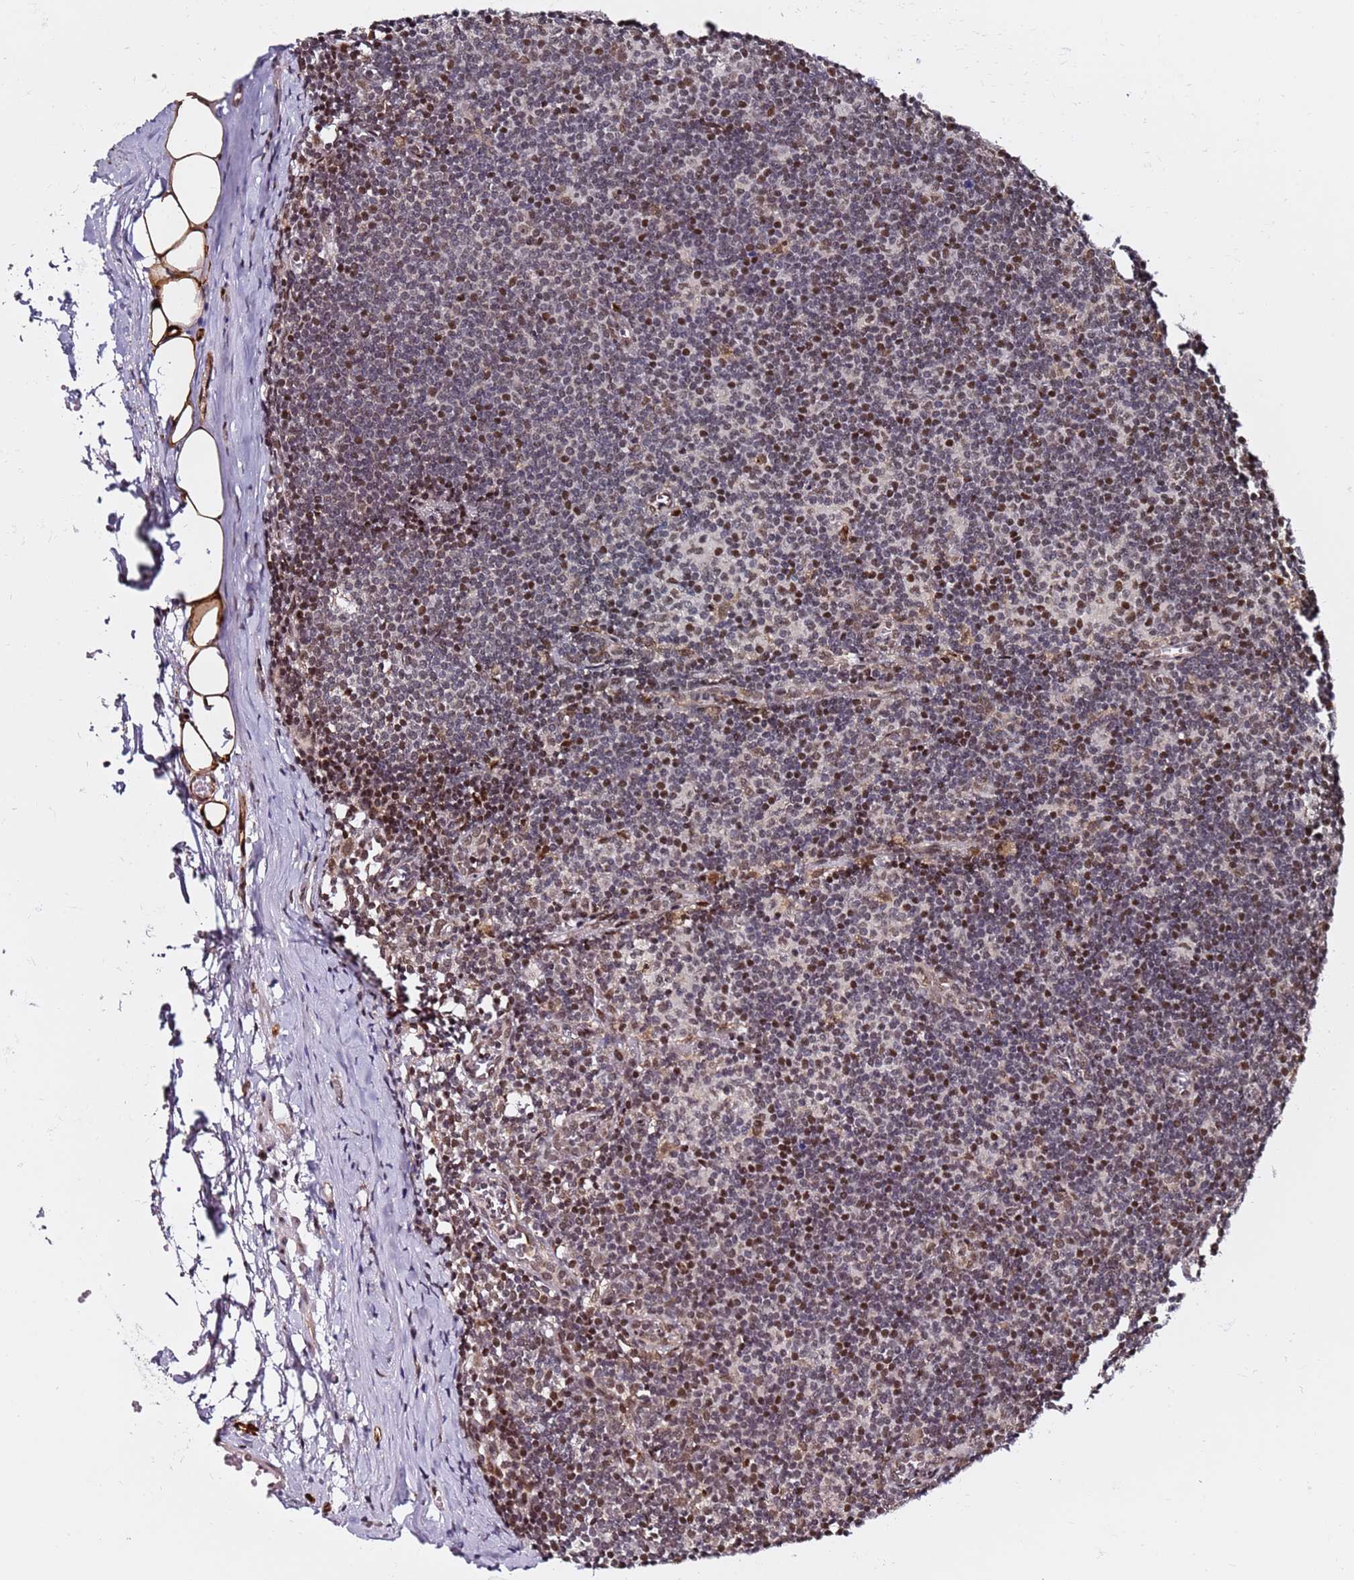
{"staining": {"intensity": "moderate", "quantity": "<25%", "location": "nuclear"}, "tissue": "lymph node", "cell_type": "Germinal center cells", "image_type": "normal", "snomed": [{"axis": "morphology", "description": "Normal tissue, NOS"}, {"axis": "topography", "description": "Lymph node"}], "caption": "Normal lymph node shows moderate nuclear expression in about <25% of germinal center cells, visualized by immunohistochemistry. (IHC, brightfield microscopy, high magnification).", "gene": "TP53AIP1", "patient": {"sex": "female", "age": 42}}